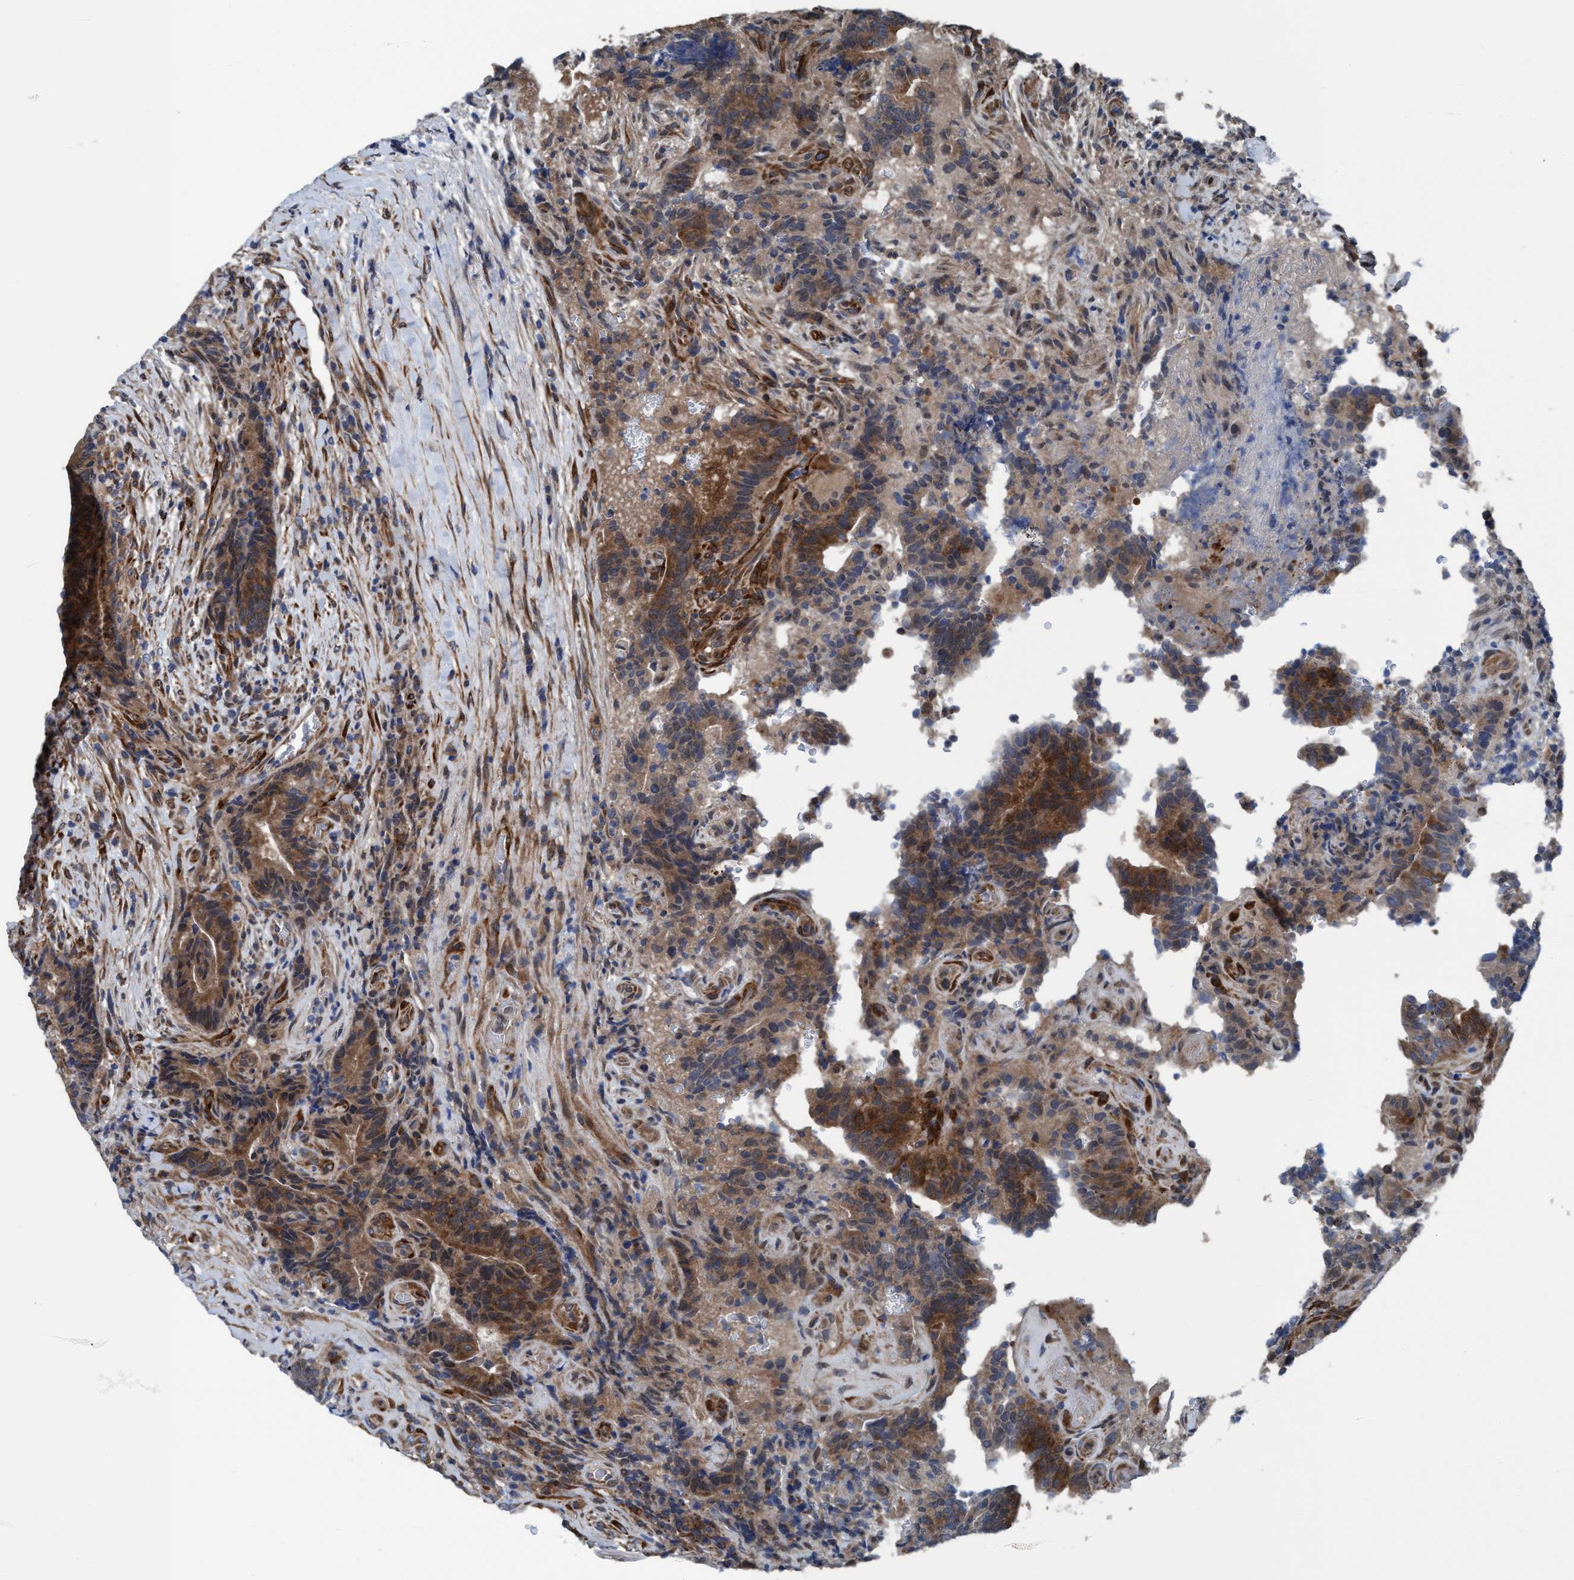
{"staining": {"intensity": "moderate", "quantity": ">75%", "location": "cytoplasmic/membranous"}, "tissue": "colorectal cancer", "cell_type": "Tumor cells", "image_type": "cancer", "snomed": [{"axis": "morphology", "description": "Normal tissue, NOS"}, {"axis": "morphology", "description": "Adenocarcinoma, NOS"}, {"axis": "topography", "description": "Colon"}], "caption": "This is an image of immunohistochemistry staining of colorectal cancer (adenocarcinoma), which shows moderate positivity in the cytoplasmic/membranous of tumor cells.", "gene": "NMT1", "patient": {"sex": "female", "age": 75}}